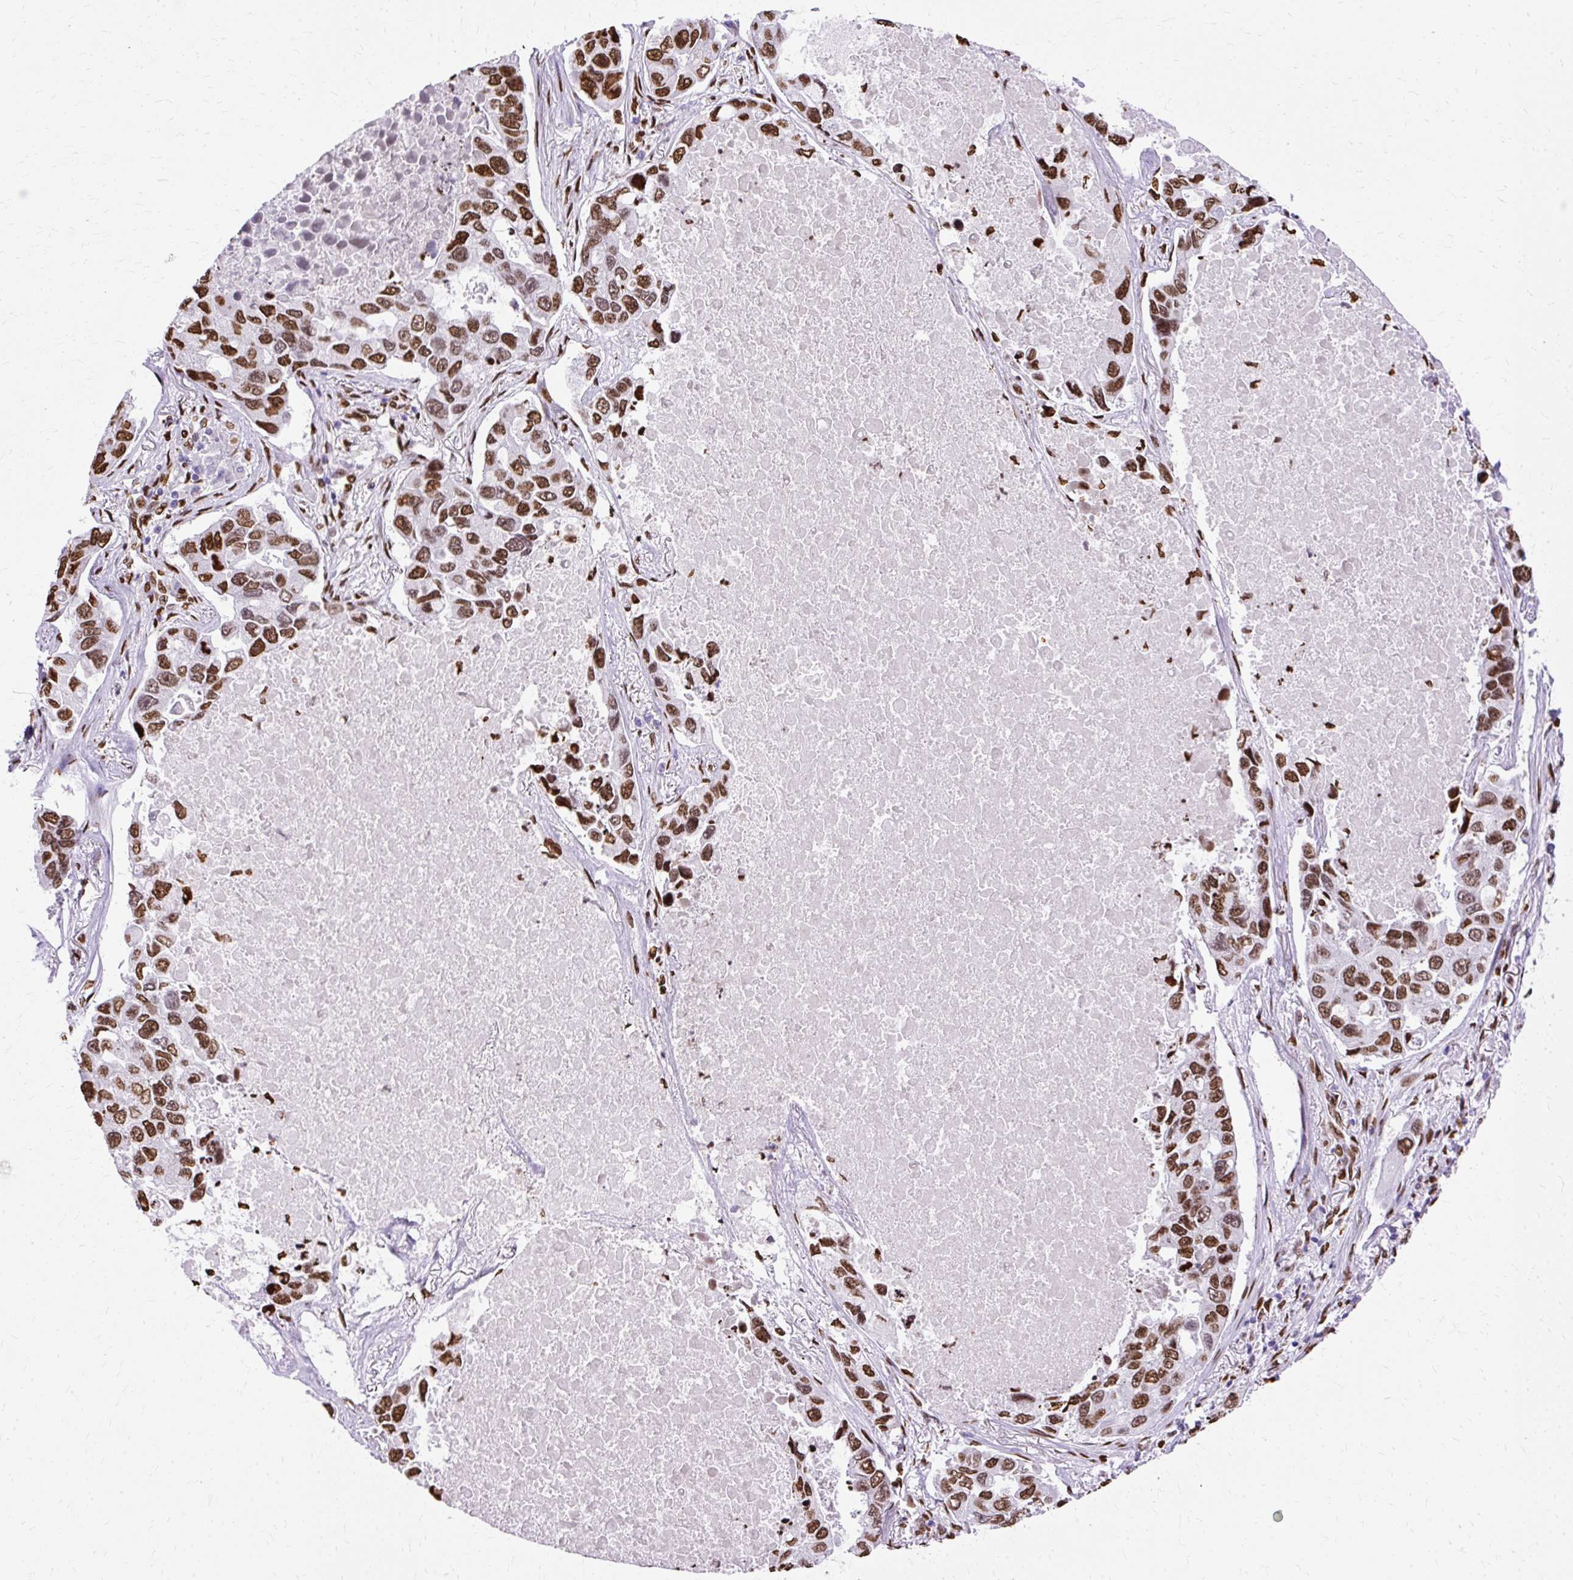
{"staining": {"intensity": "strong", "quantity": ">75%", "location": "nuclear"}, "tissue": "lung cancer", "cell_type": "Tumor cells", "image_type": "cancer", "snomed": [{"axis": "morphology", "description": "Adenocarcinoma, NOS"}, {"axis": "topography", "description": "Lung"}], "caption": "An immunohistochemistry photomicrograph of neoplastic tissue is shown. Protein staining in brown labels strong nuclear positivity in lung adenocarcinoma within tumor cells. The protein is stained brown, and the nuclei are stained in blue (DAB (3,3'-diaminobenzidine) IHC with brightfield microscopy, high magnification).", "gene": "TMEM184C", "patient": {"sex": "male", "age": 64}}